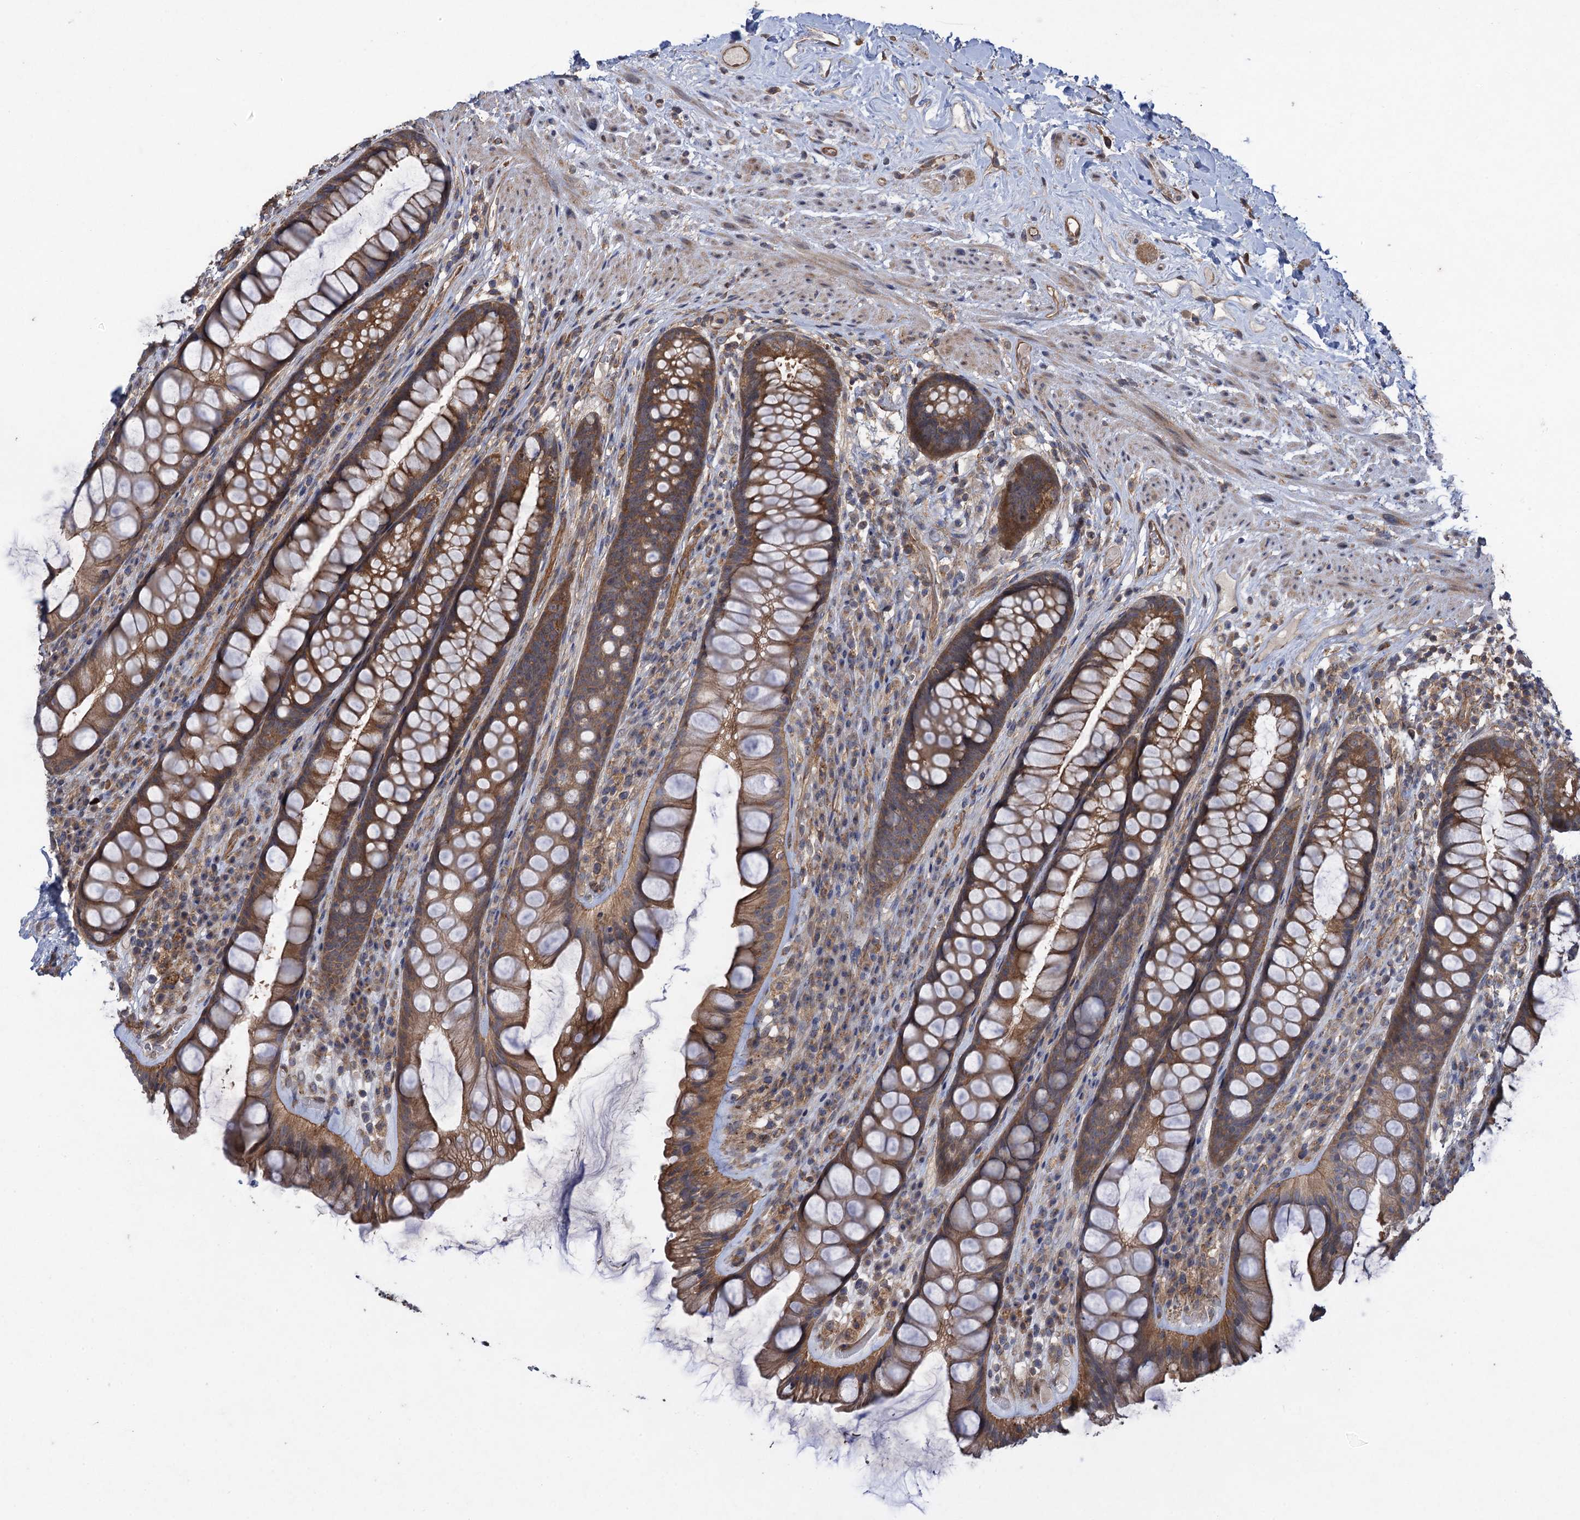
{"staining": {"intensity": "moderate", "quantity": ">75%", "location": "cytoplasmic/membranous"}, "tissue": "rectum", "cell_type": "Glandular cells", "image_type": "normal", "snomed": [{"axis": "morphology", "description": "Normal tissue, NOS"}, {"axis": "topography", "description": "Rectum"}], "caption": "A micrograph of human rectum stained for a protein displays moderate cytoplasmic/membranous brown staining in glandular cells. (DAB (3,3'-diaminobenzidine) = brown stain, brightfield microscopy at high magnification).", "gene": "HAUS1", "patient": {"sex": "male", "age": 74}}